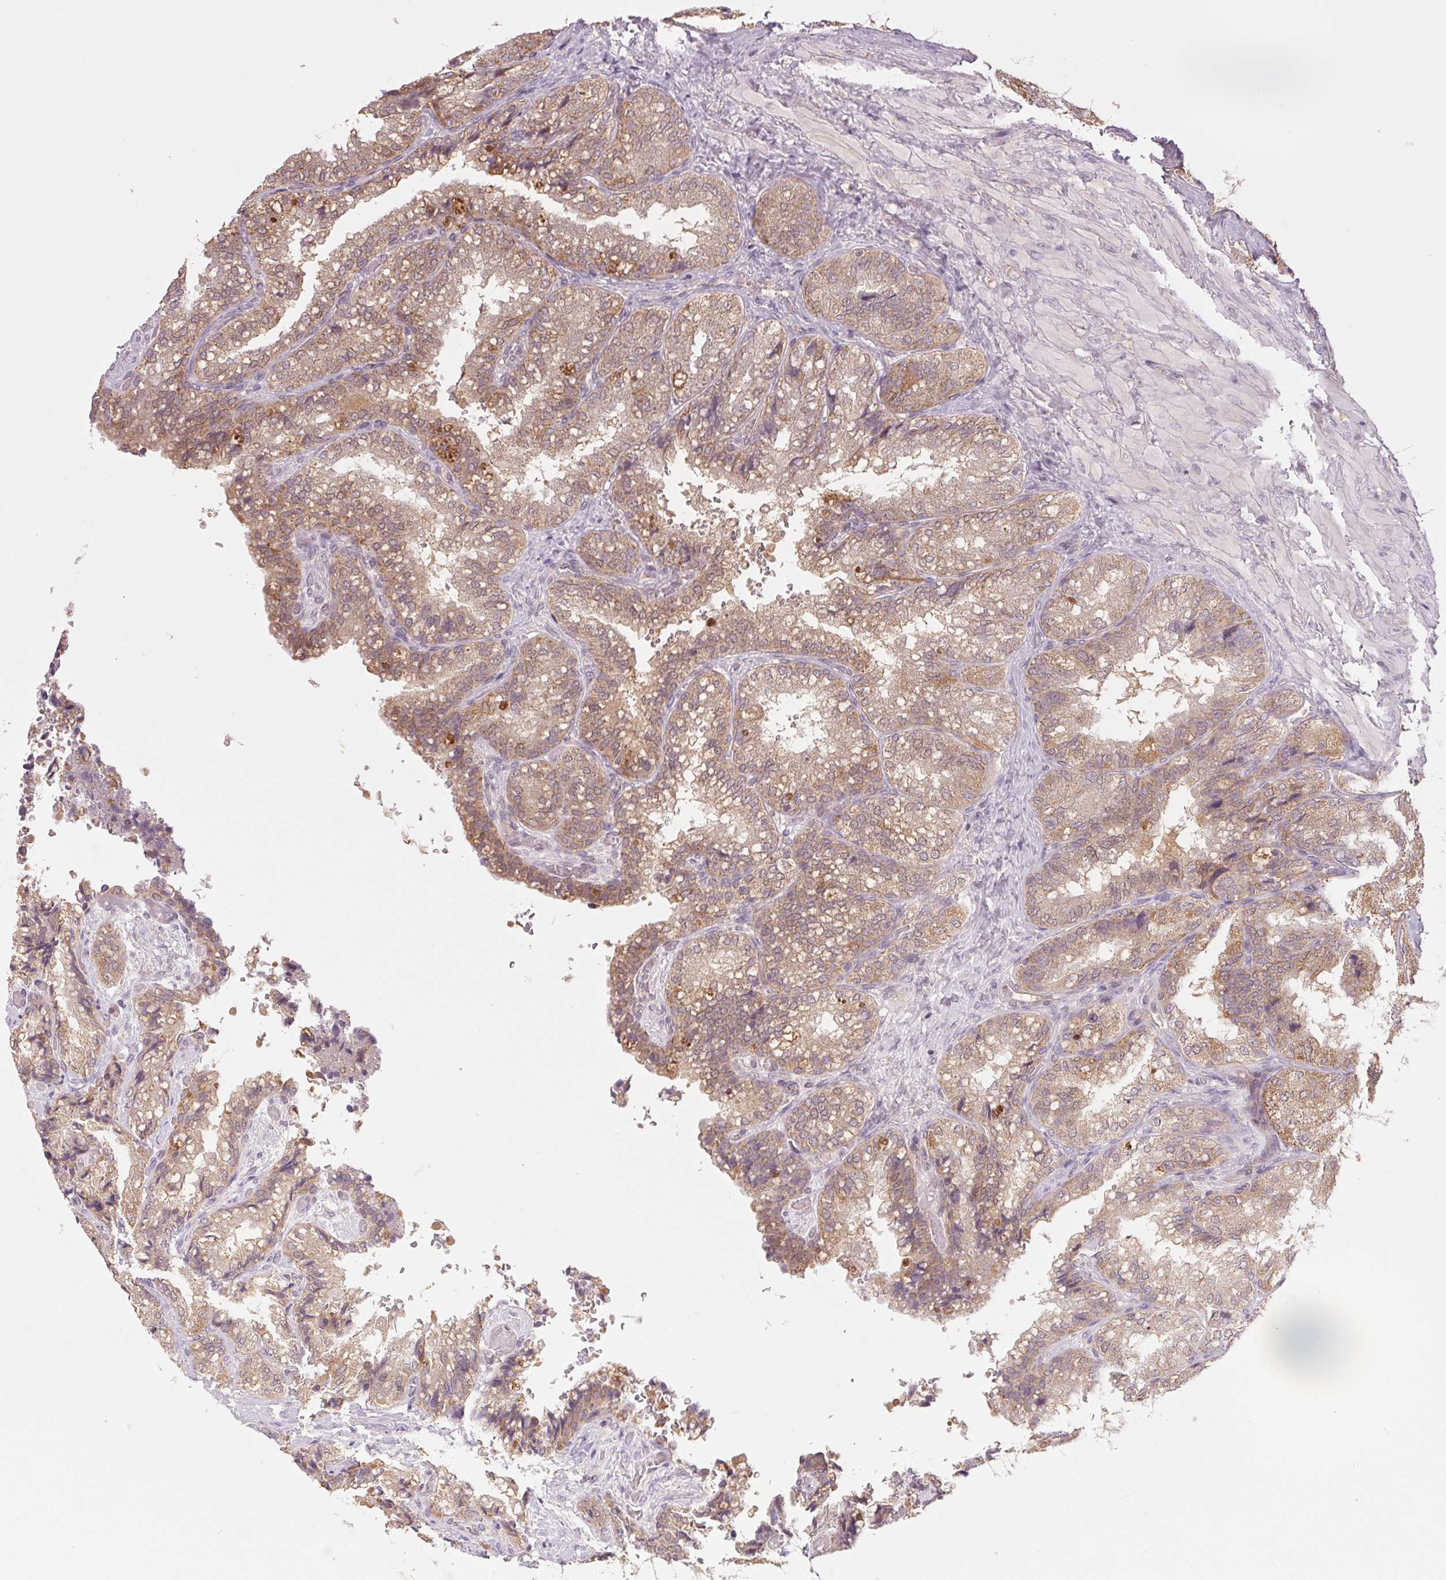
{"staining": {"intensity": "moderate", "quantity": ">75%", "location": "cytoplasmic/membranous"}, "tissue": "seminal vesicle", "cell_type": "Glandular cells", "image_type": "normal", "snomed": [{"axis": "morphology", "description": "Normal tissue, NOS"}, {"axis": "topography", "description": "Seminal veicle"}], "caption": "IHC photomicrograph of normal seminal vesicle: human seminal vesicle stained using immunohistochemistry demonstrates medium levels of moderate protein expression localized specifically in the cytoplasmic/membranous of glandular cells, appearing as a cytoplasmic/membranous brown color.", "gene": "MAP3K5", "patient": {"sex": "male", "age": 57}}